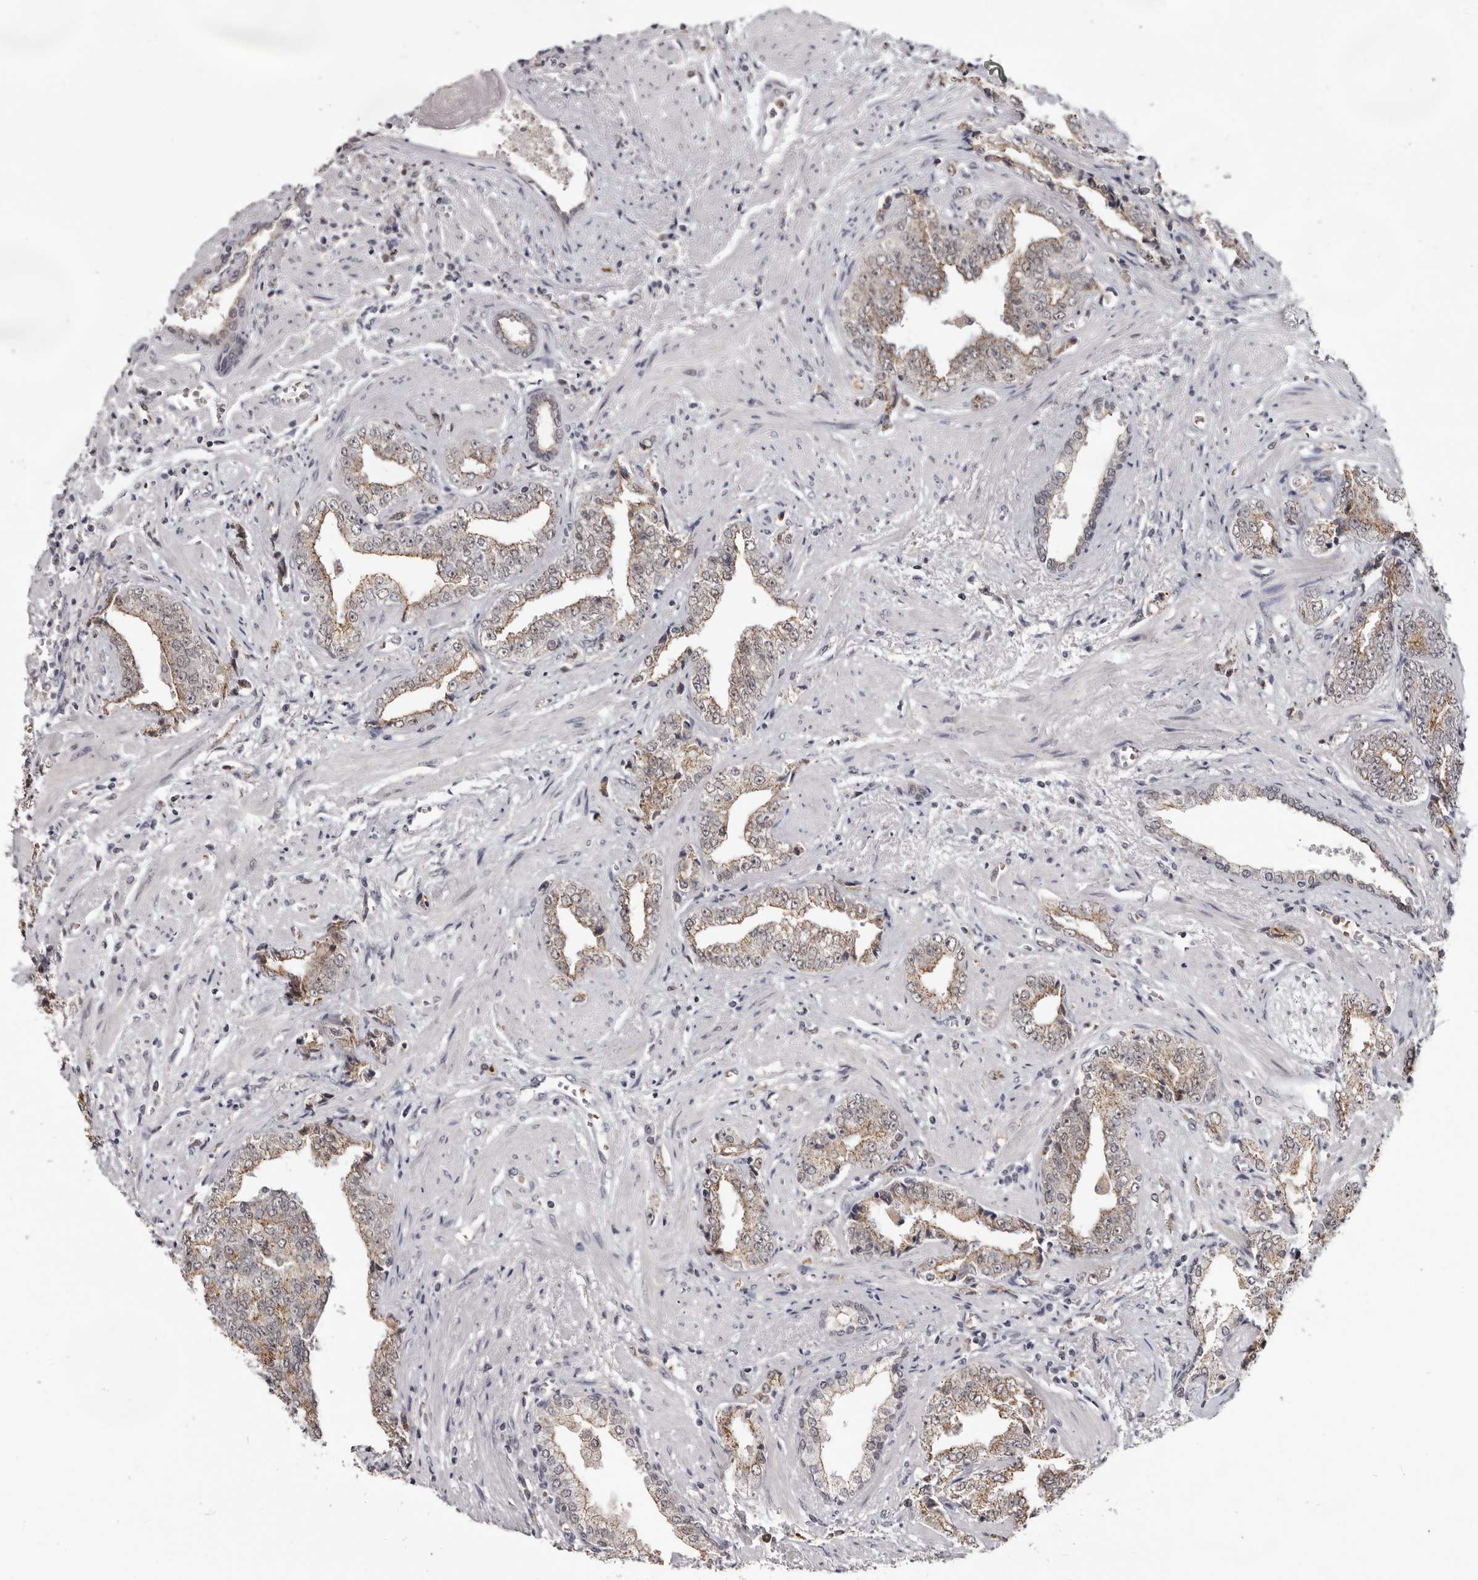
{"staining": {"intensity": "moderate", "quantity": ">75%", "location": "cytoplasmic/membranous"}, "tissue": "prostate cancer", "cell_type": "Tumor cells", "image_type": "cancer", "snomed": [{"axis": "morphology", "description": "Adenocarcinoma, High grade"}, {"axis": "topography", "description": "Prostate"}], "caption": "The micrograph demonstrates staining of prostate cancer (adenocarcinoma (high-grade)), revealing moderate cytoplasmic/membranous protein staining (brown color) within tumor cells.", "gene": "CGN", "patient": {"sex": "male", "age": 71}}